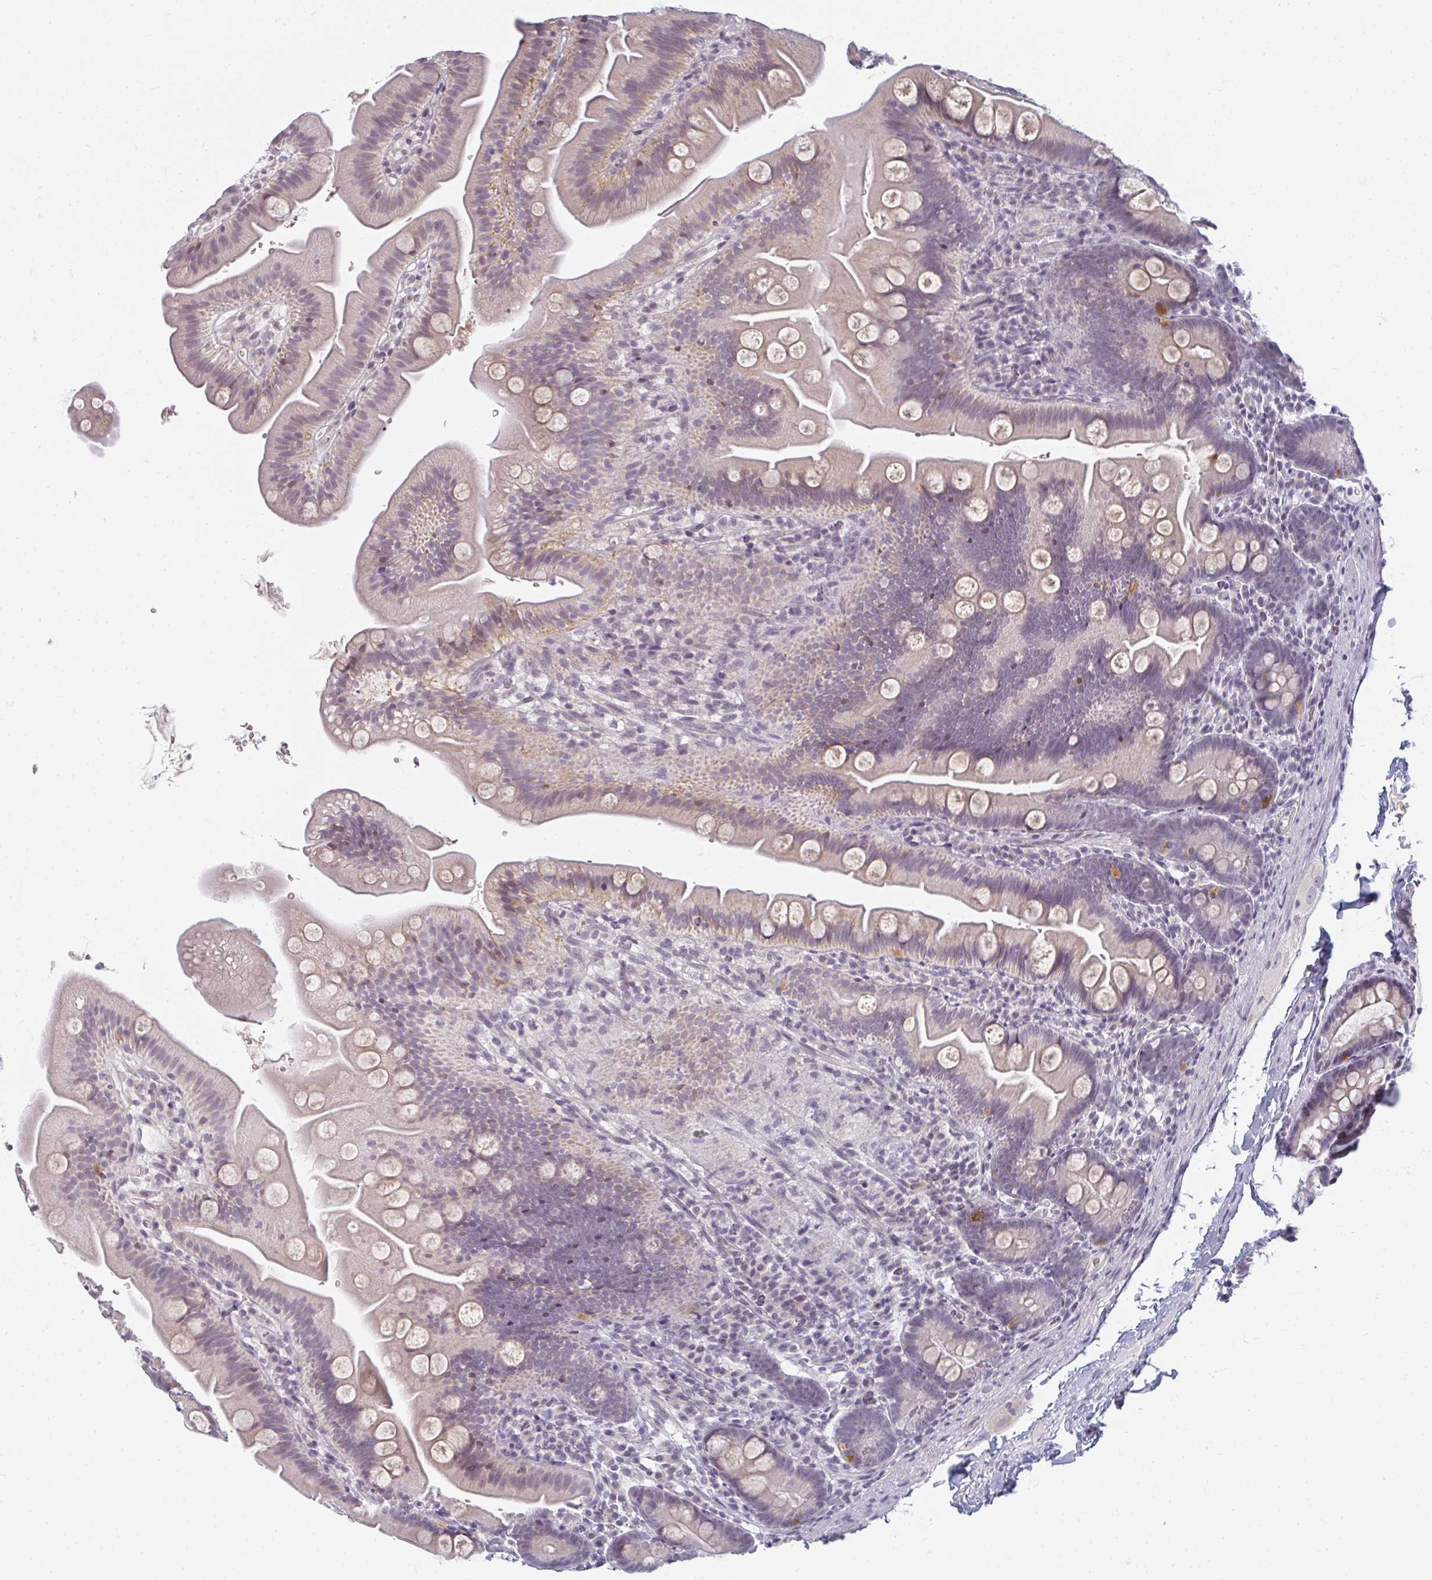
{"staining": {"intensity": "moderate", "quantity": "<25%", "location": "cytoplasmic/membranous"}, "tissue": "small intestine", "cell_type": "Glandular cells", "image_type": "normal", "snomed": [{"axis": "morphology", "description": "Normal tissue, NOS"}, {"axis": "topography", "description": "Small intestine"}], "caption": "This image displays immunohistochemistry staining of benign human small intestine, with low moderate cytoplasmic/membranous positivity in about <25% of glandular cells.", "gene": "RBBP6", "patient": {"sex": "female", "age": 68}}